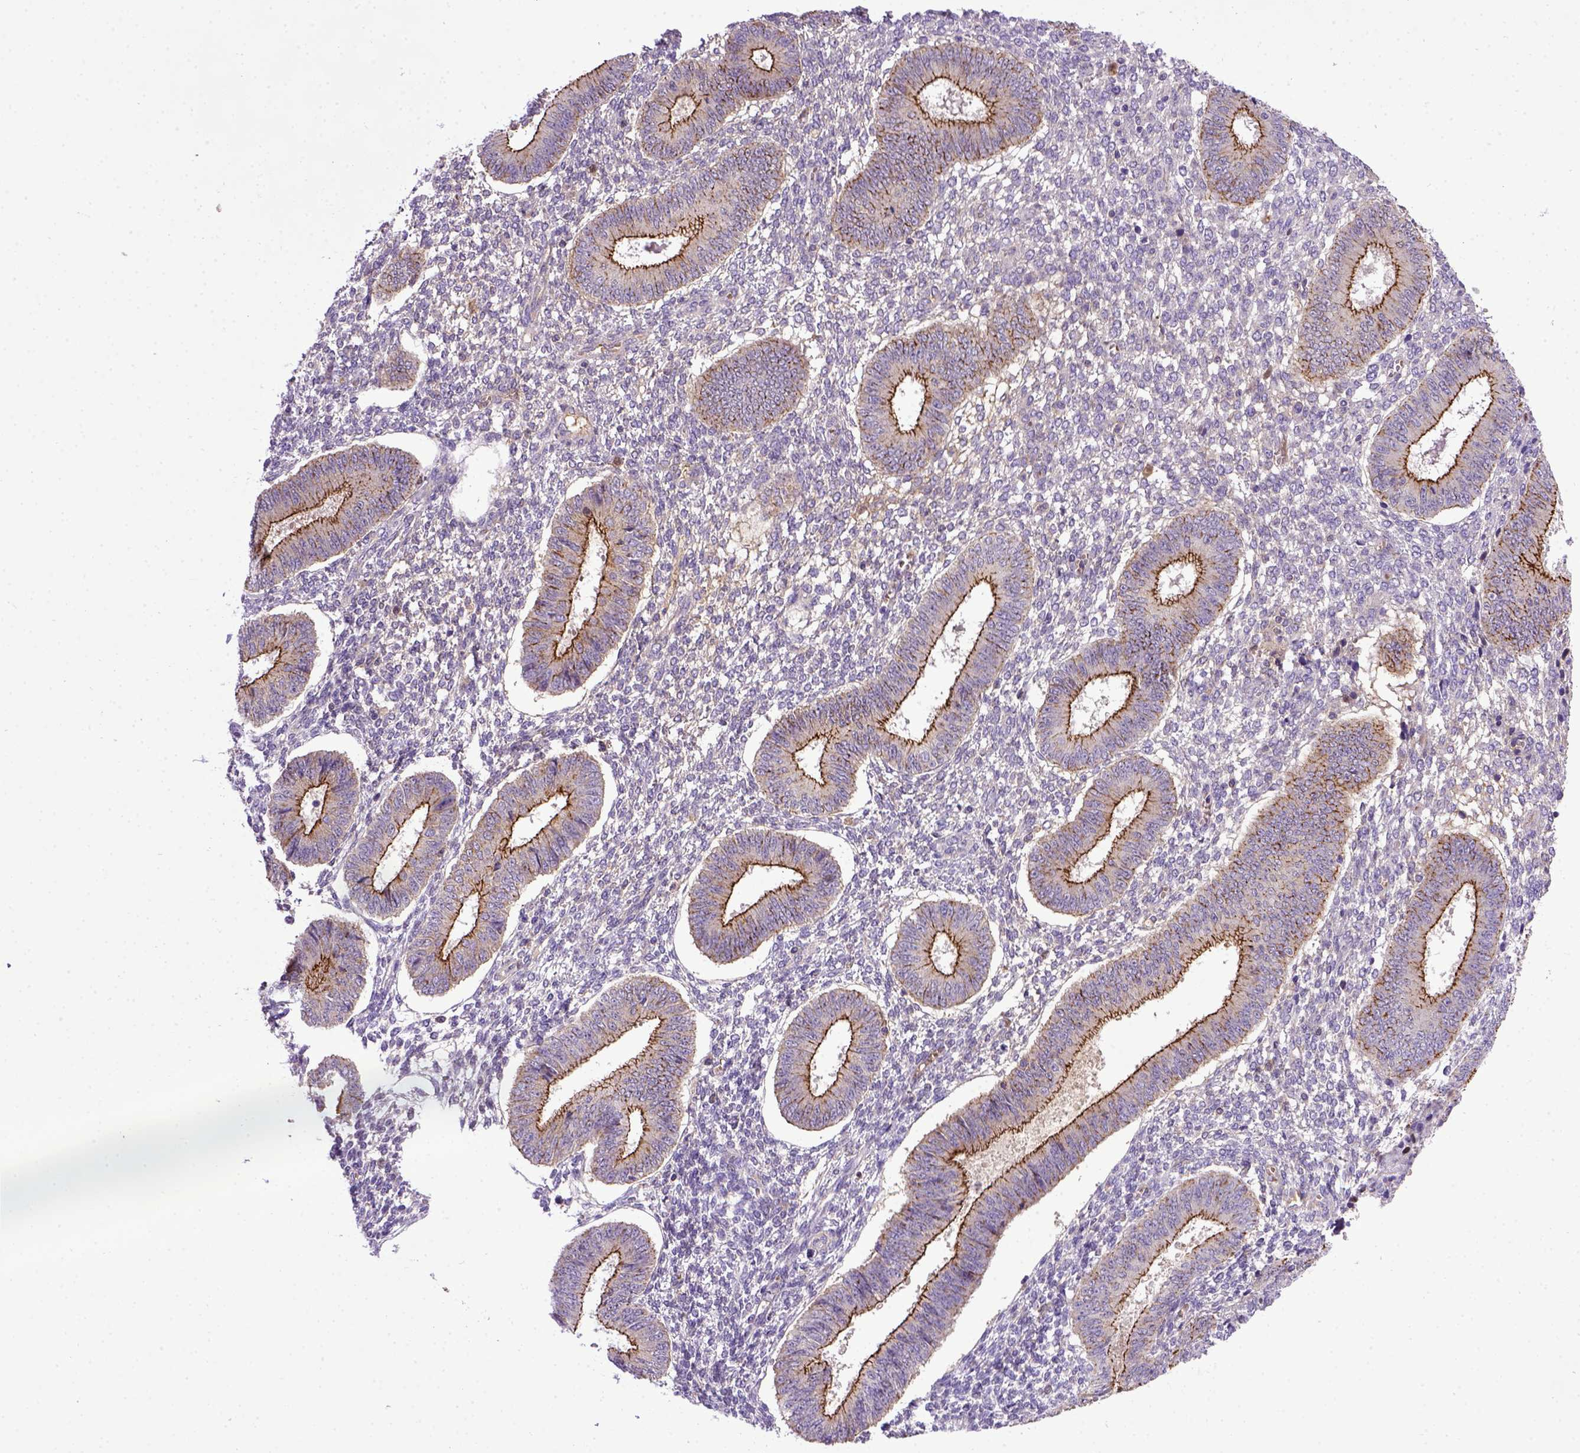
{"staining": {"intensity": "negative", "quantity": "none", "location": "none"}, "tissue": "endometrium", "cell_type": "Cells in endometrial stroma", "image_type": "normal", "snomed": [{"axis": "morphology", "description": "Normal tissue, NOS"}, {"axis": "topography", "description": "Endometrium"}], "caption": "This photomicrograph is of unremarkable endometrium stained with immunohistochemistry (IHC) to label a protein in brown with the nuclei are counter-stained blue. There is no expression in cells in endometrial stroma. (DAB (3,3'-diaminobenzidine) IHC, high magnification).", "gene": "CDH1", "patient": {"sex": "female", "age": 42}}